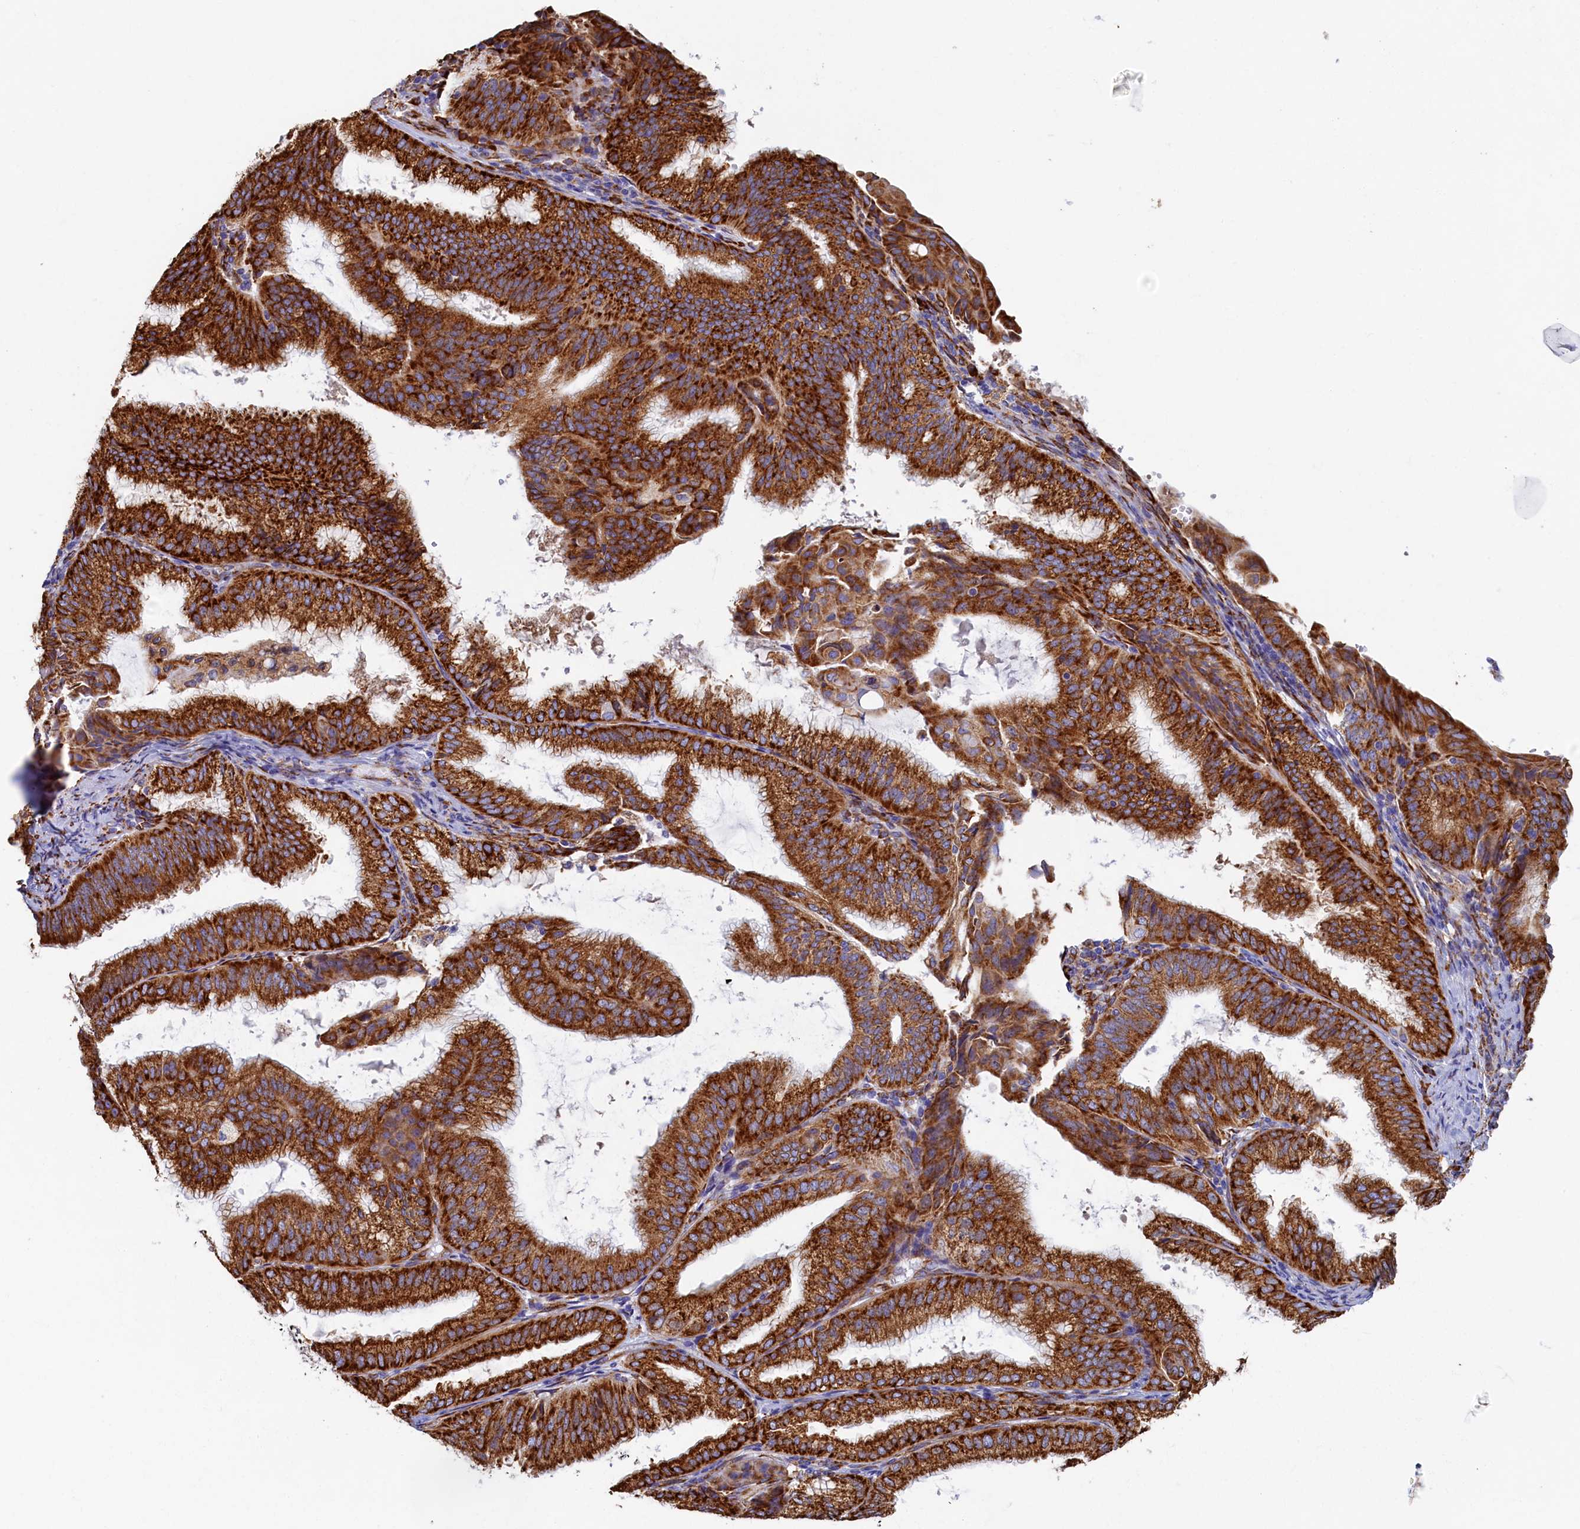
{"staining": {"intensity": "strong", "quantity": ">75%", "location": "cytoplasmic/membranous"}, "tissue": "endometrial cancer", "cell_type": "Tumor cells", "image_type": "cancer", "snomed": [{"axis": "morphology", "description": "Adenocarcinoma, NOS"}, {"axis": "topography", "description": "Endometrium"}], "caption": "Brown immunohistochemical staining in human endometrial cancer (adenocarcinoma) exhibits strong cytoplasmic/membranous expression in about >75% of tumor cells.", "gene": "TMEM18", "patient": {"sex": "female", "age": 49}}